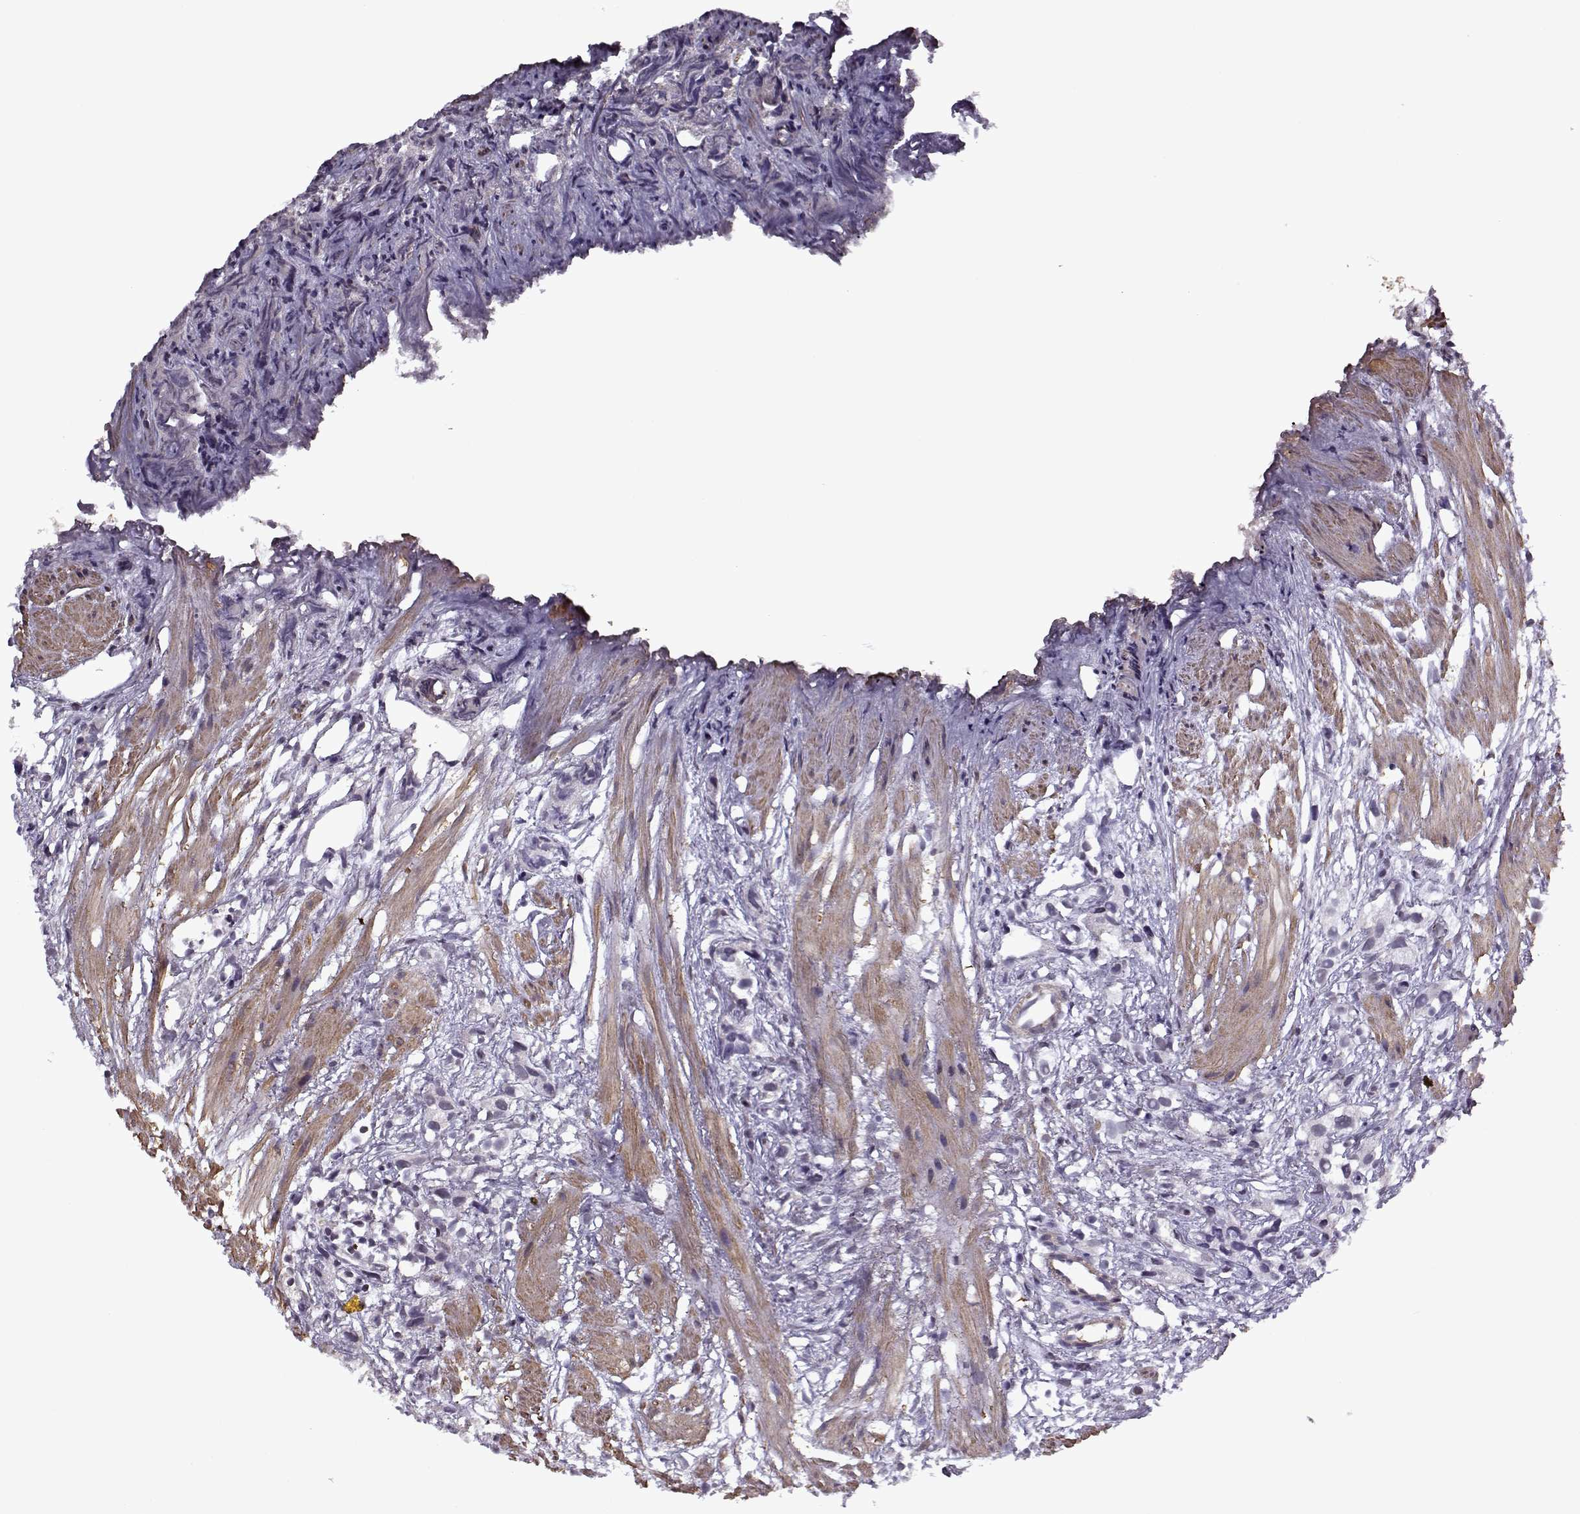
{"staining": {"intensity": "negative", "quantity": "none", "location": "none"}, "tissue": "prostate cancer", "cell_type": "Tumor cells", "image_type": "cancer", "snomed": [{"axis": "morphology", "description": "Adenocarcinoma, High grade"}, {"axis": "topography", "description": "Prostate"}], "caption": "An image of prostate cancer stained for a protein reveals no brown staining in tumor cells.", "gene": "KRT9", "patient": {"sex": "male", "age": 68}}